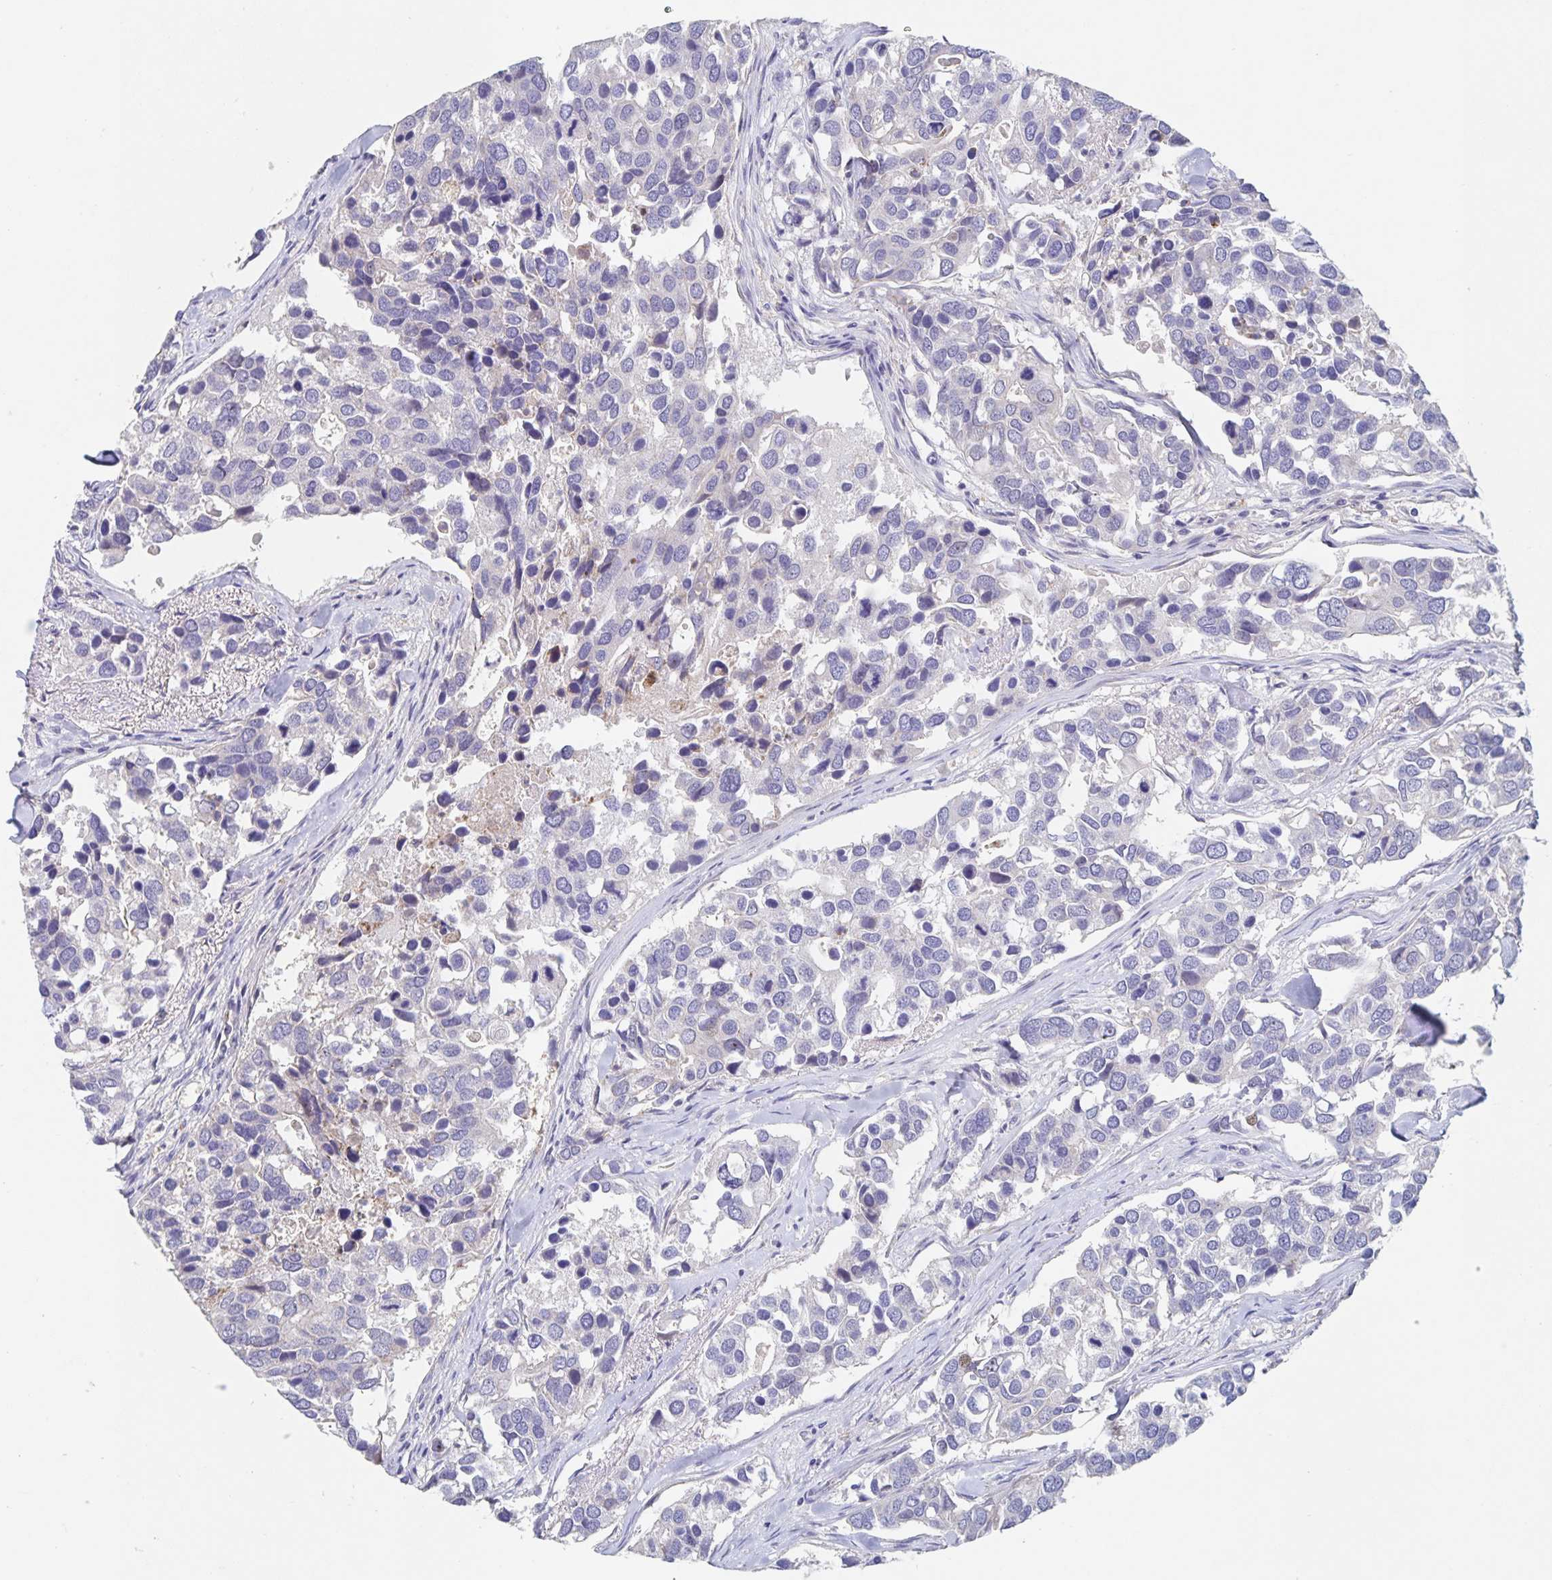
{"staining": {"intensity": "negative", "quantity": "none", "location": "none"}, "tissue": "breast cancer", "cell_type": "Tumor cells", "image_type": "cancer", "snomed": [{"axis": "morphology", "description": "Duct carcinoma"}, {"axis": "topography", "description": "Breast"}], "caption": "The immunohistochemistry histopathology image has no significant expression in tumor cells of breast intraductal carcinoma tissue.", "gene": "CDC42BPG", "patient": {"sex": "female", "age": 83}}